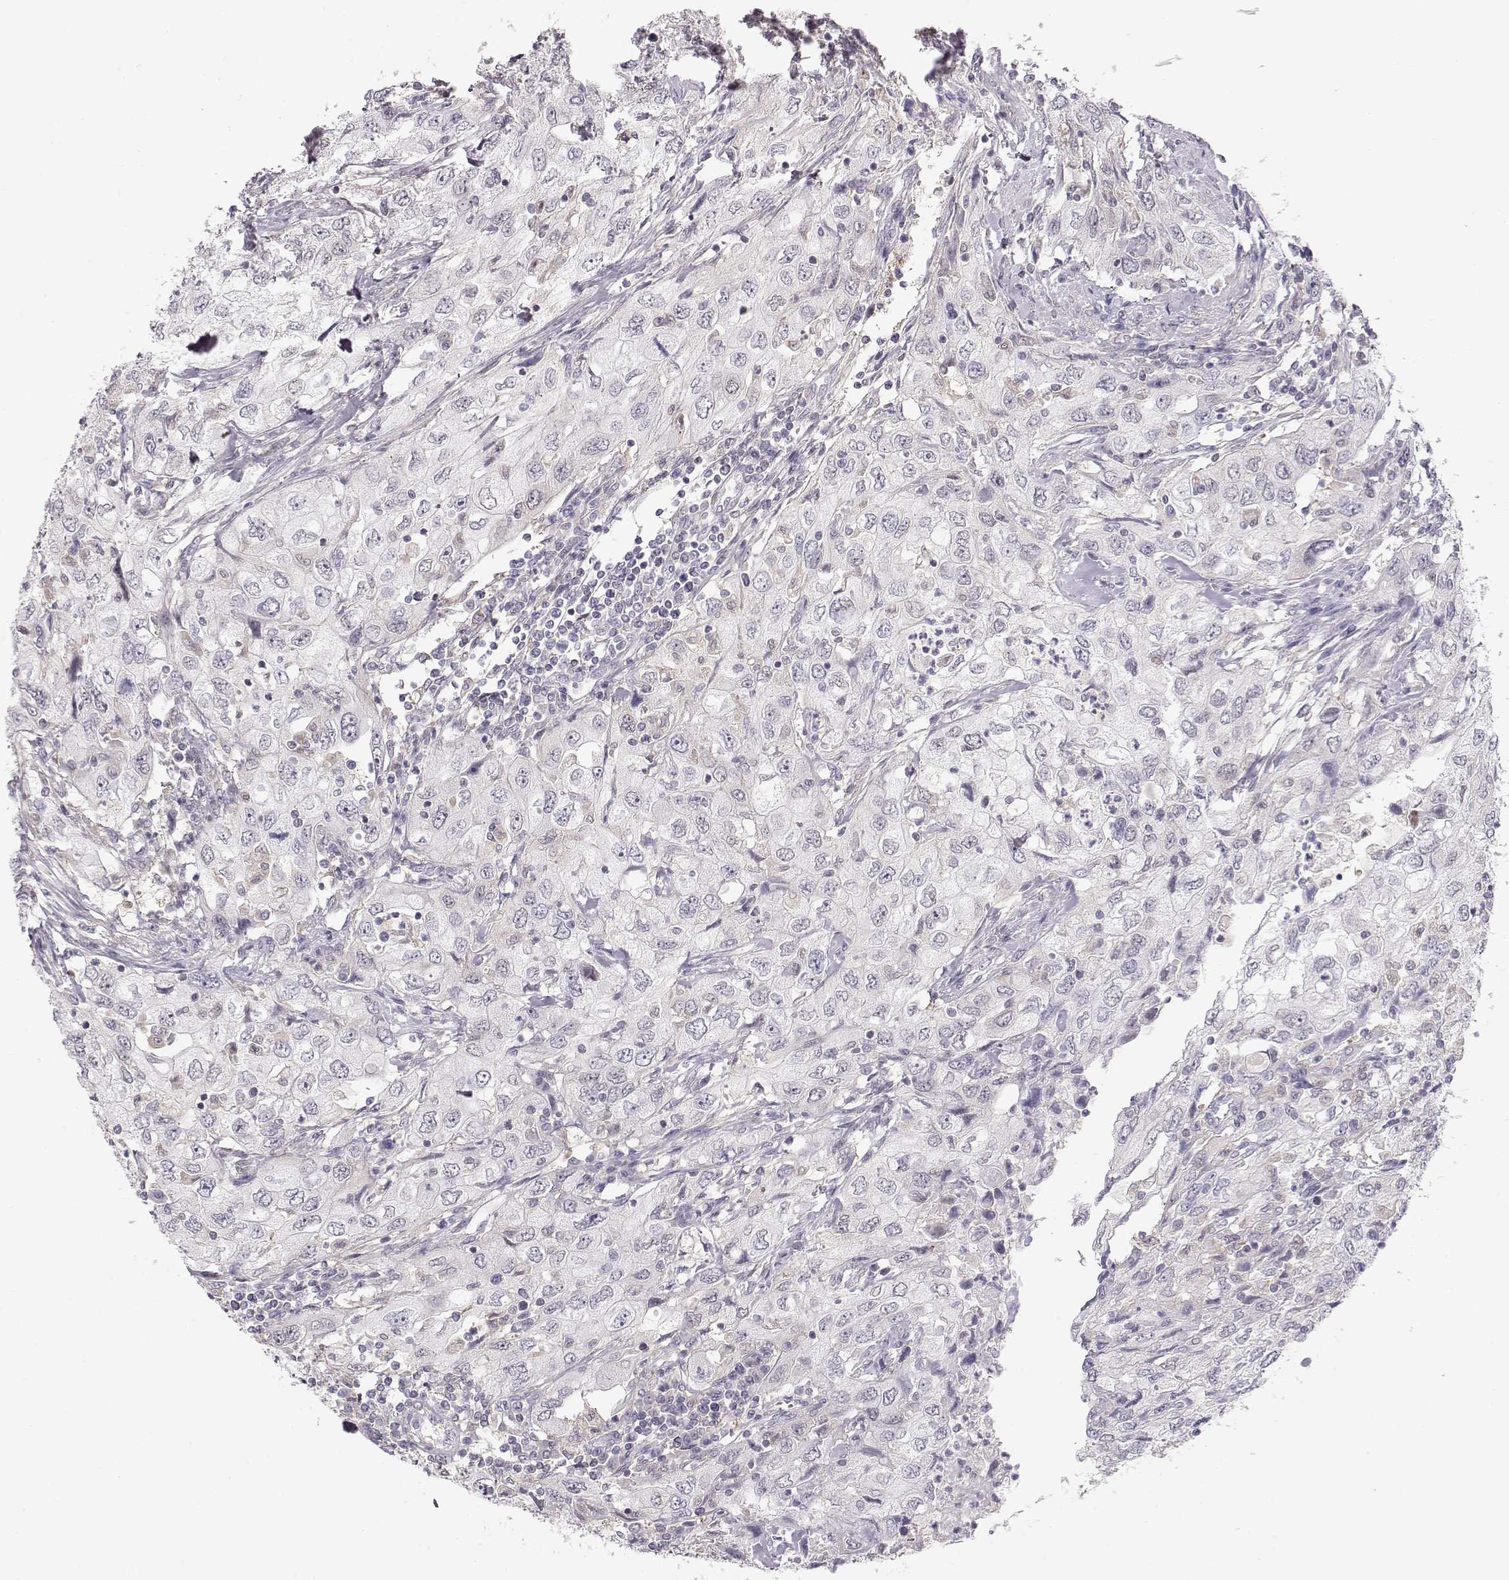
{"staining": {"intensity": "negative", "quantity": "none", "location": "none"}, "tissue": "urothelial cancer", "cell_type": "Tumor cells", "image_type": "cancer", "snomed": [{"axis": "morphology", "description": "Urothelial carcinoma, High grade"}, {"axis": "topography", "description": "Urinary bladder"}], "caption": "Tumor cells are negative for brown protein staining in high-grade urothelial carcinoma.", "gene": "TEPP", "patient": {"sex": "male", "age": 76}}